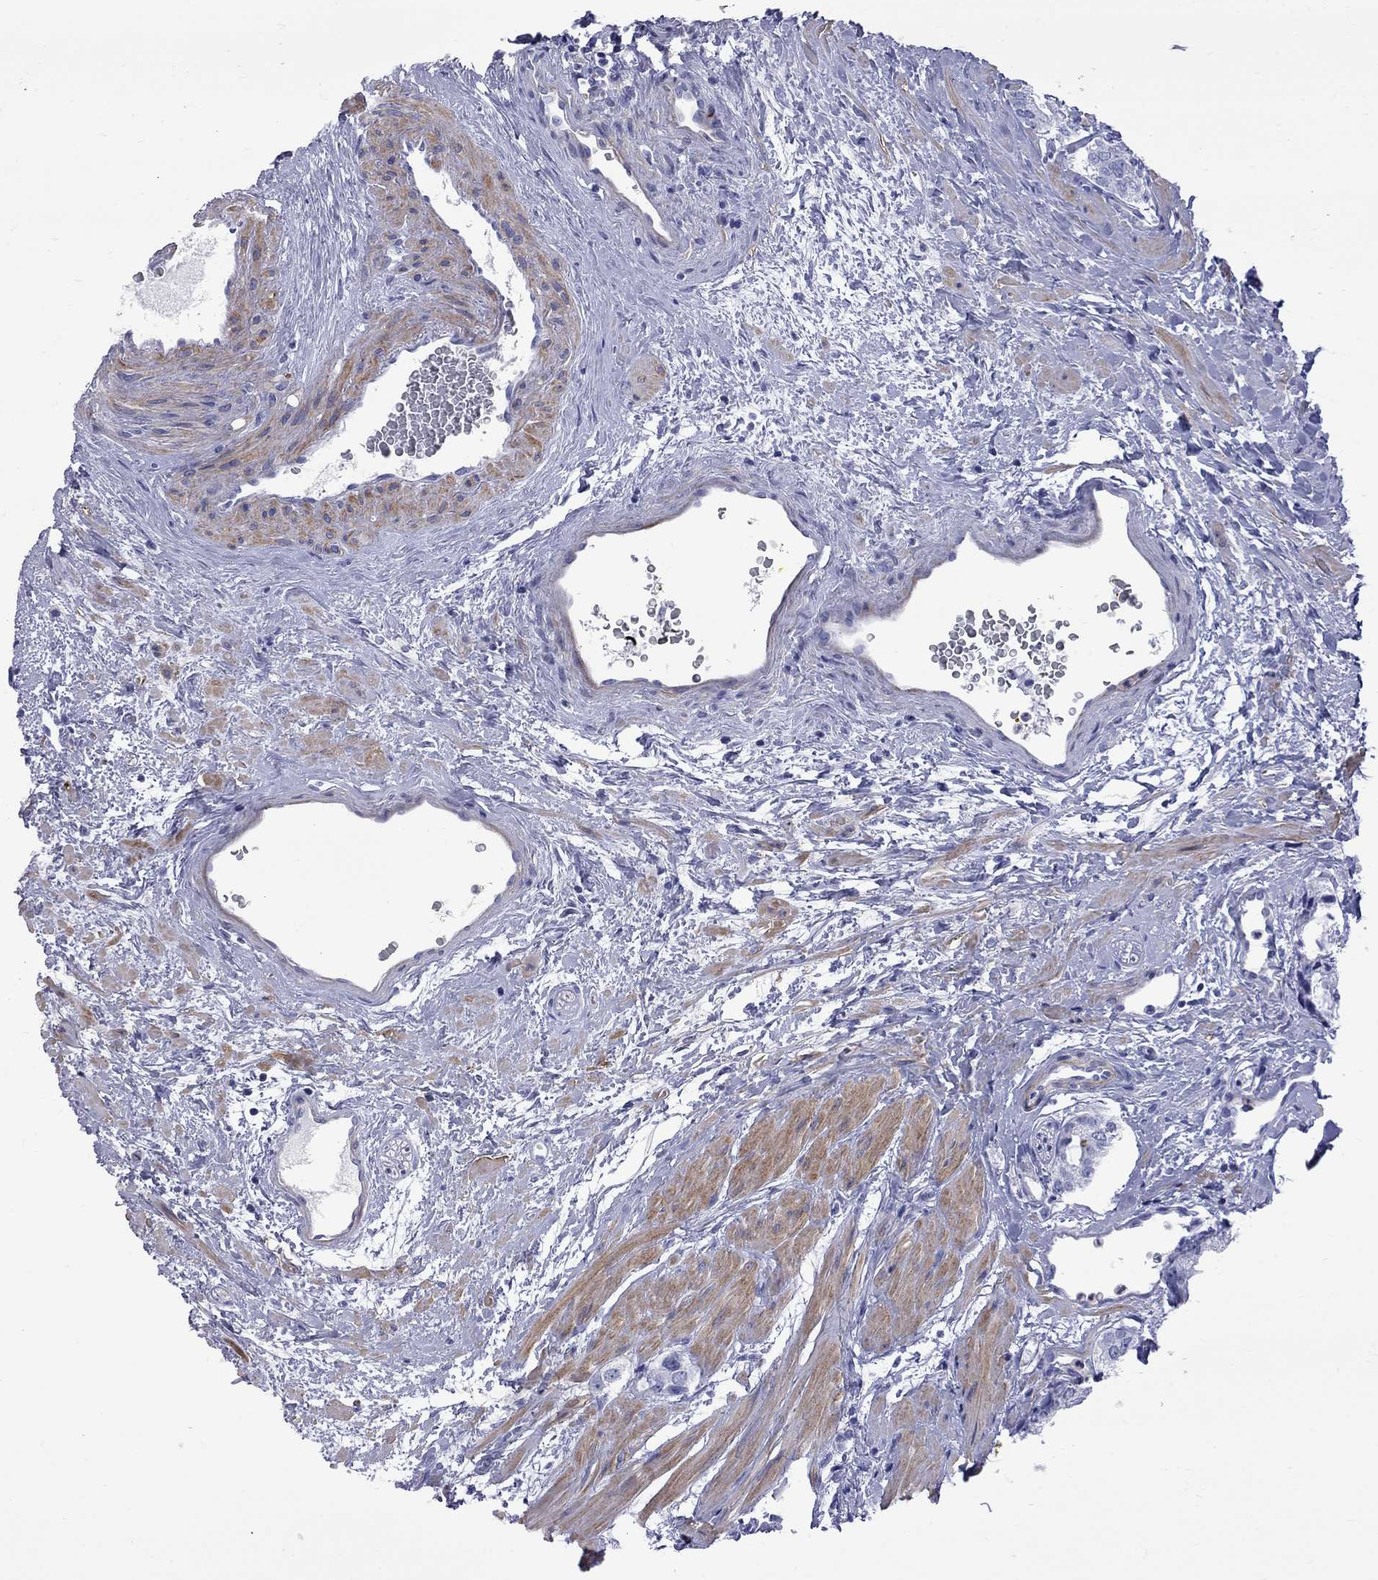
{"staining": {"intensity": "negative", "quantity": "none", "location": "none"}, "tissue": "prostate cancer", "cell_type": "Tumor cells", "image_type": "cancer", "snomed": [{"axis": "morphology", "description": "Adenocarcinoma, NOS"}, {"axis": "topography", "description": "Prostate"}], "caption": "The histopathology image shows no staining of tumor cells in prostate cancer.", "gene": "S100A3", "patient": {"sex": "male", "age": 66}}